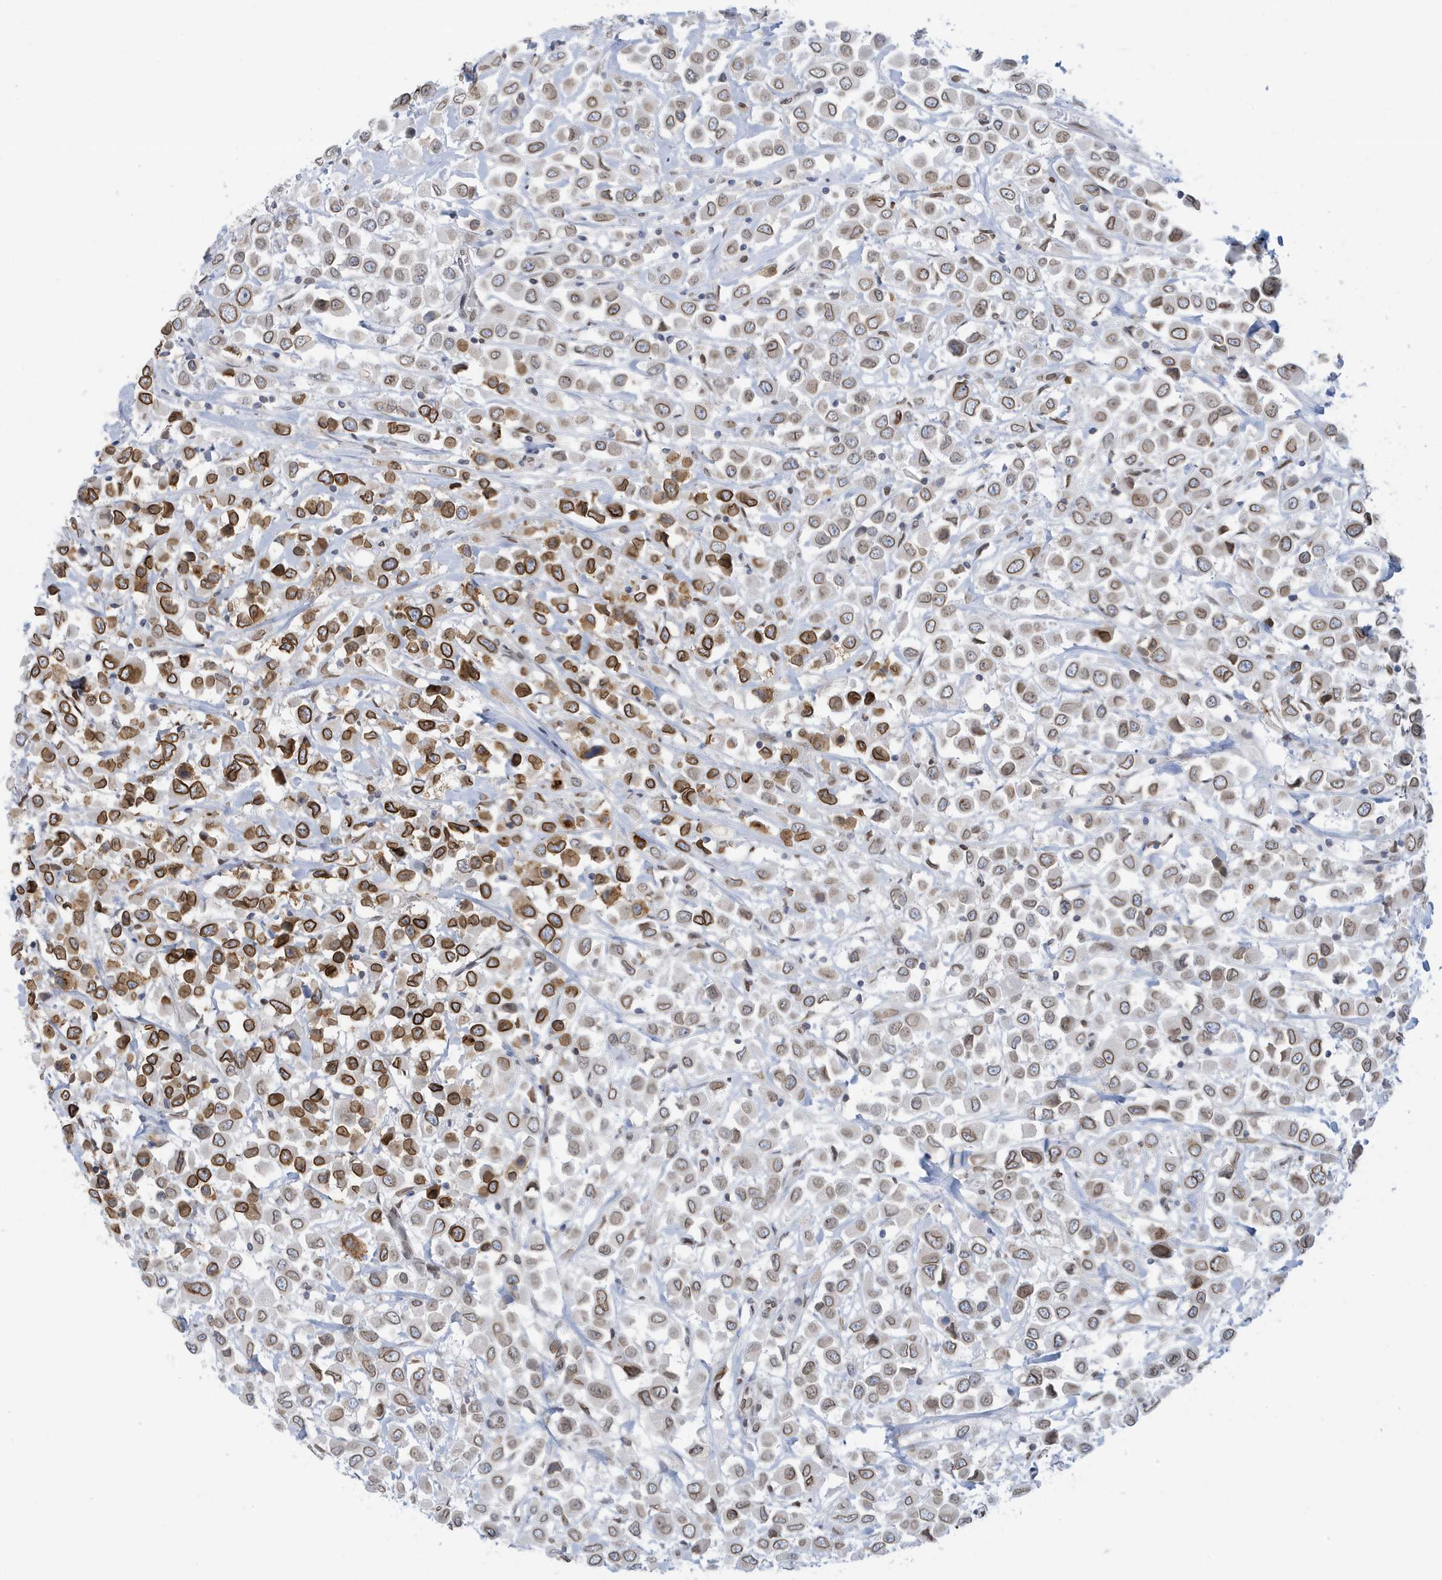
{"staining": {"intensity": "moderate", "quantity": ">75%", "location": "cytoplasmic/membranous,nuclear"}, "tissue": "breast cancer", "cell_type": "Tumor cells", "image_type": "cancer", "snomed": [{"axis": "morphology", "description": "Duct carcinoma"}, {"axis": "topography", "description": "Breast"}], "caption": "A medium amount of moderate cytoplasmic/membranous and nuclear expression is appreciated in approximately >75% of tumor cells in breast infiltrating ductal carcinoma tissue. (Stains: DAB (3,3'-diaminobenzidine) in brown, nuclei in blue, Microscopy: brightfield microscopy at high magnification).", "gene": "PCYT1A", "patient": {"sex": "female", "age": 61}}